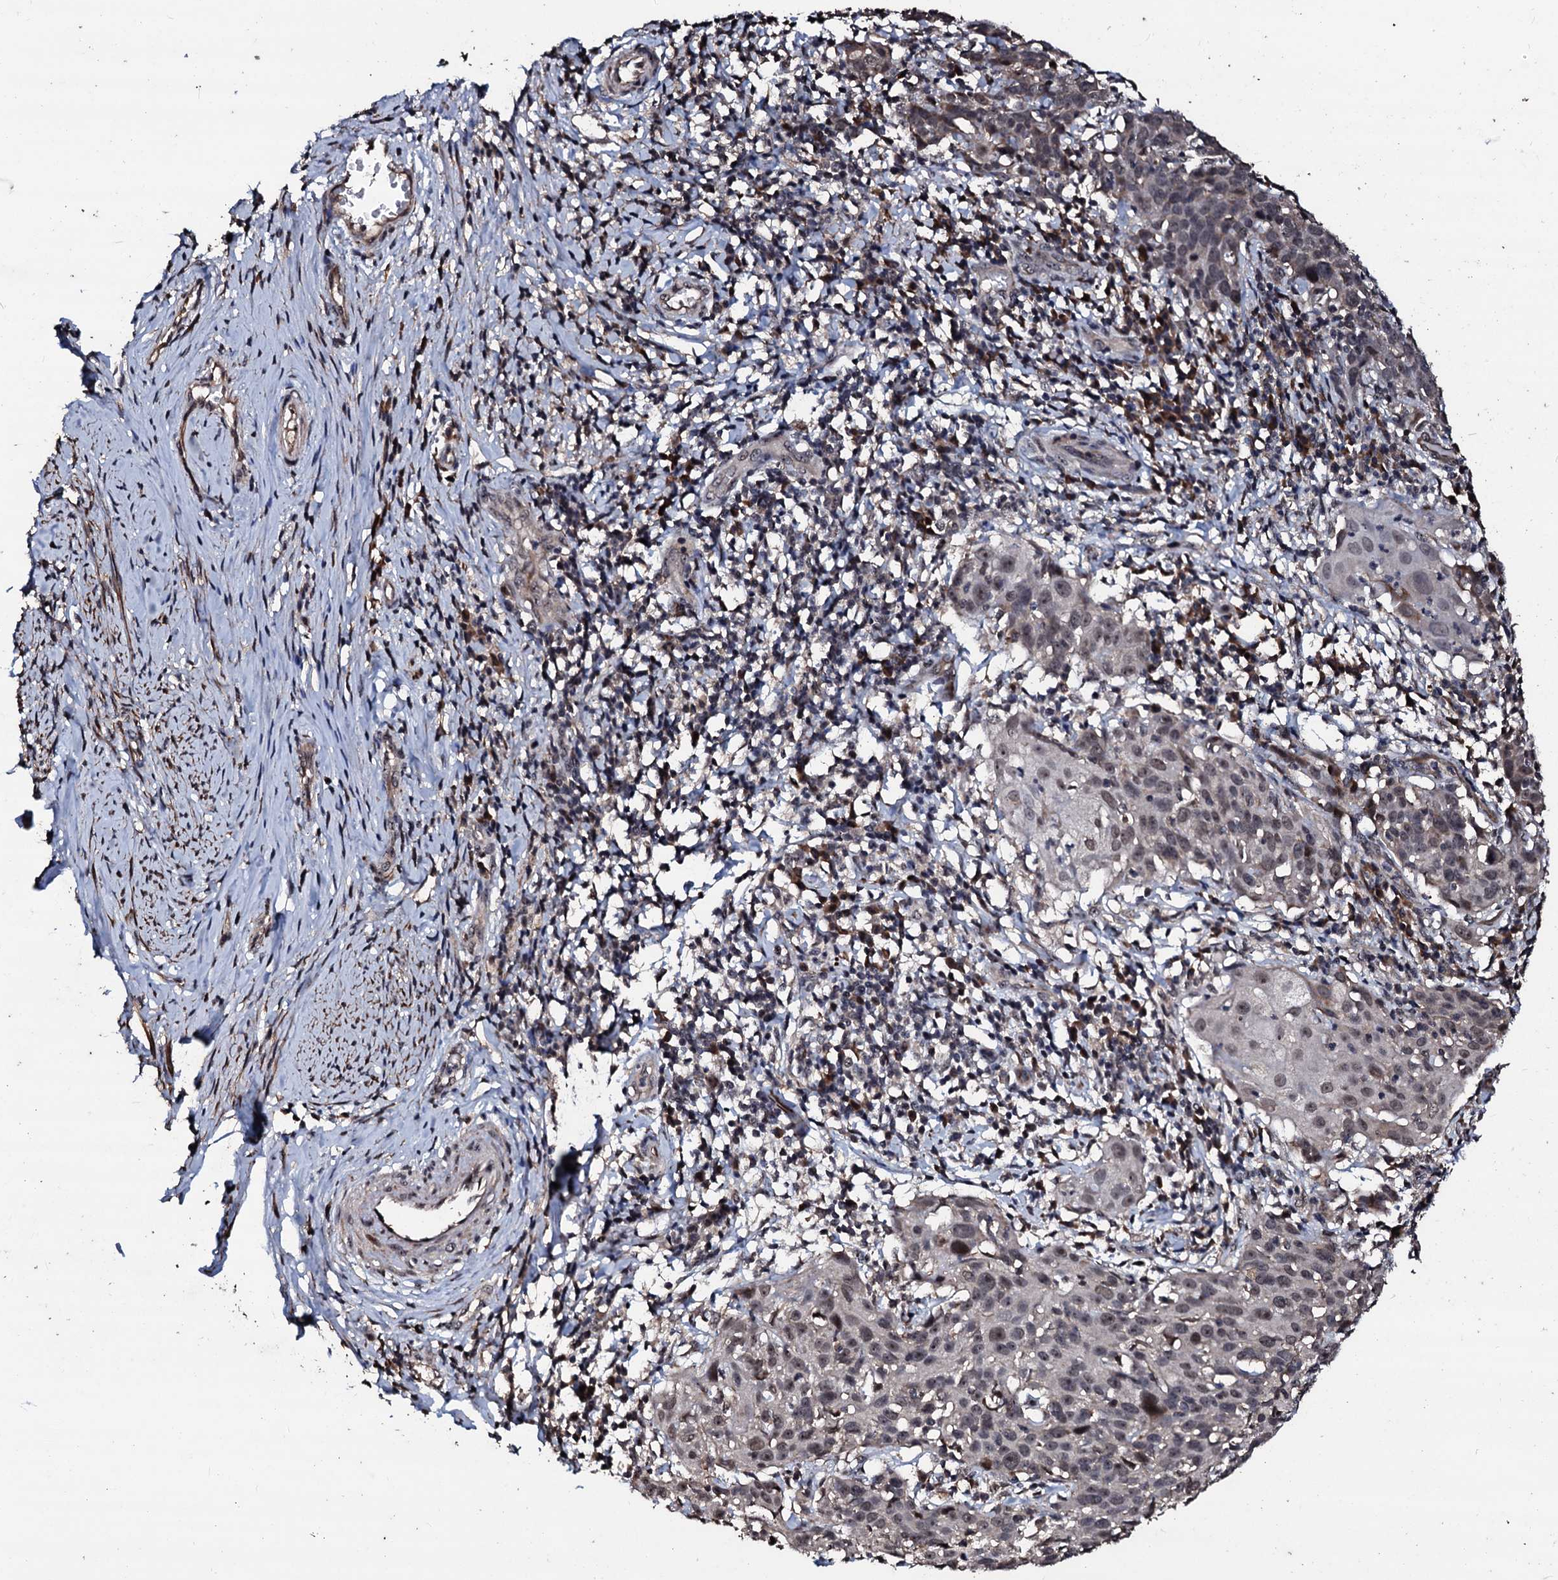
{"staining": {"intensity": "weak", "quantity": "25%-75%", "location": "nuclear"}, "tissue": "cervical cancer", "cell_type": "Tumor cells", "image_type": "cancer", "snomed": [{"axis": "morphology", "description": "Squamous cell carcinoma, NOS"}, {"axis": "topography", "description": "Cervix"}], "caption": "Immunohistochemical staining of human cervical cancer demonstrates weak nuclear protein expression in approximately 25%-75% of tumor cells.", "gene": "SUPT7L", "patient": {"sex": "female", "age": 50}}